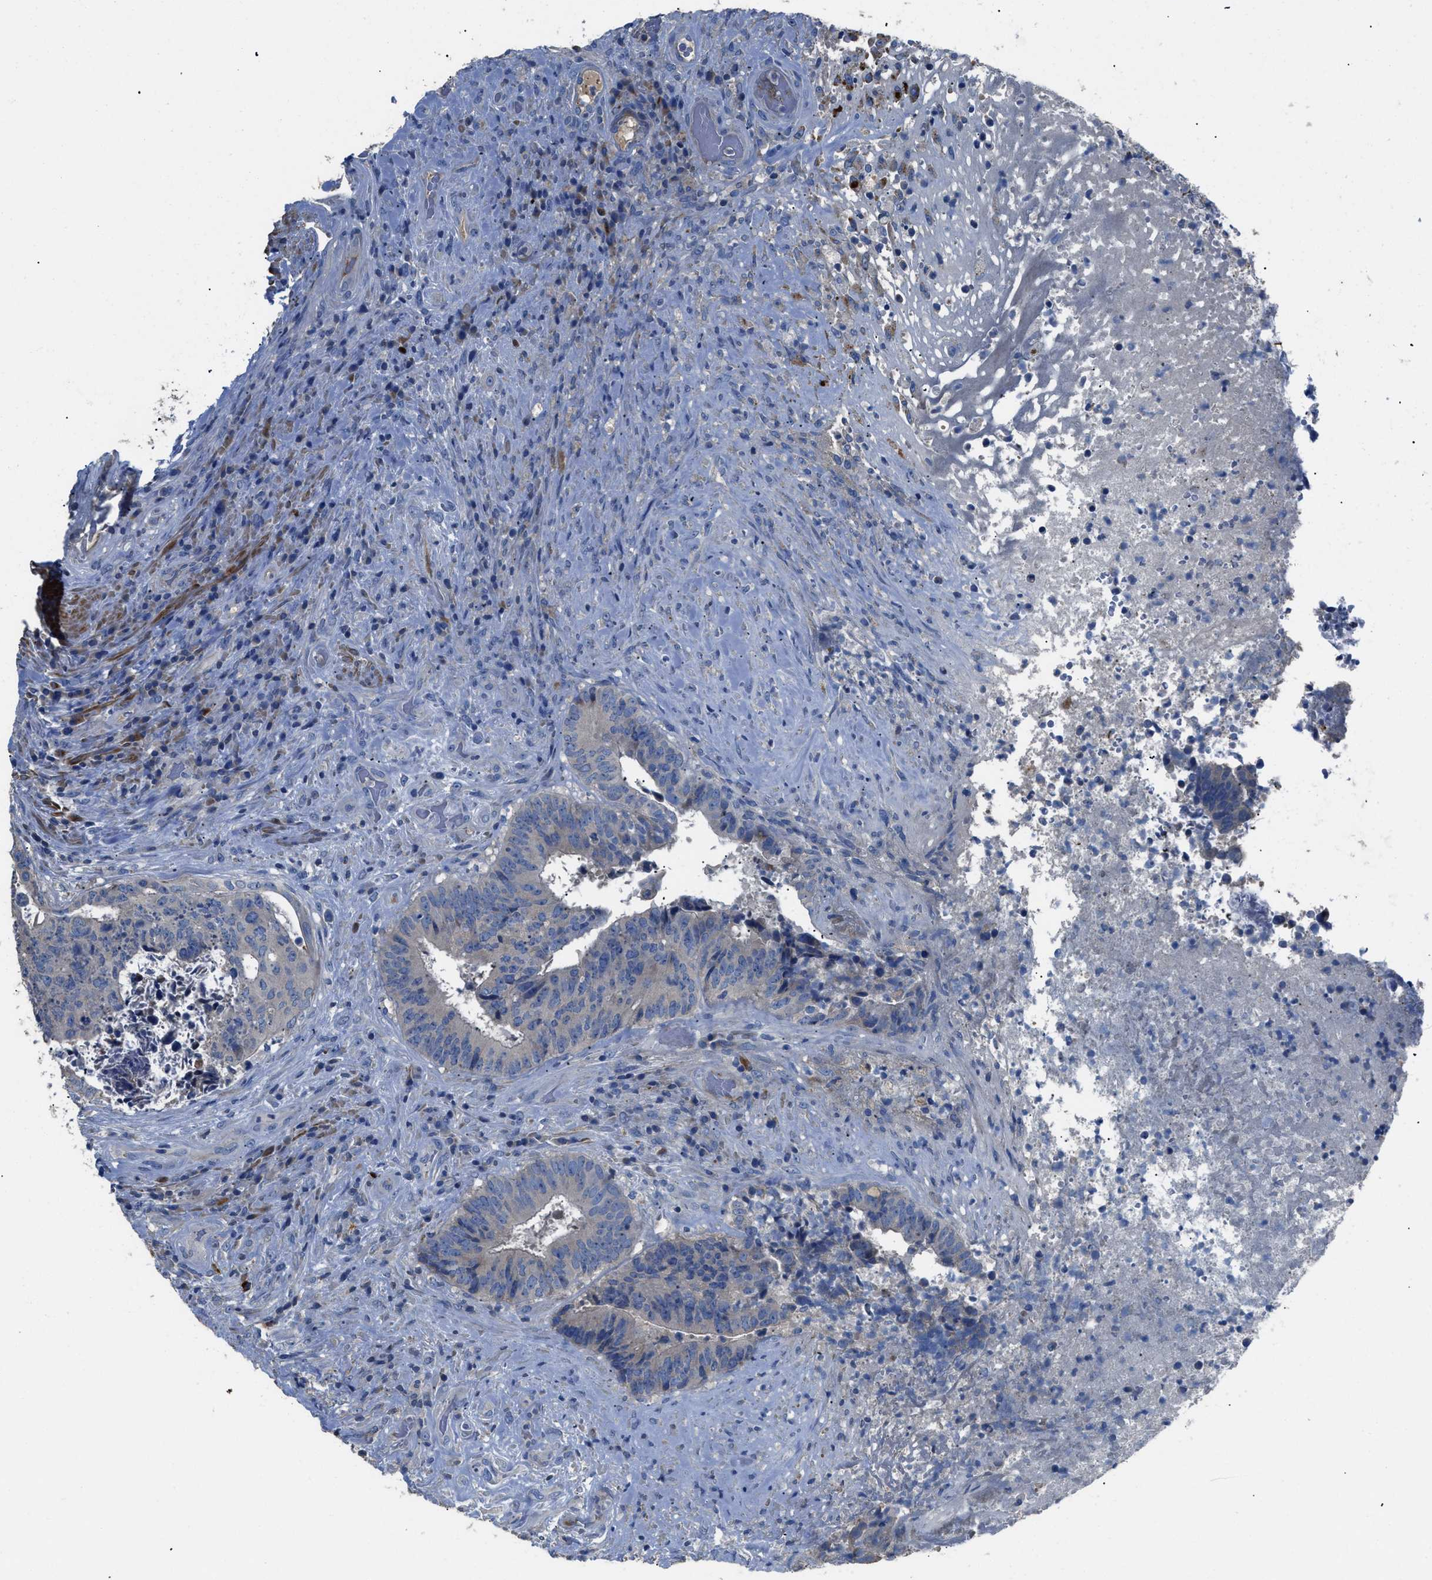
{"staining": {"intensity": "negative", "quantity": "none", "location": "none"}, "tissue": "colorectal cancer", "cell_type": "Tumor cells", "image_type": "cancer", "snomed": [{"axis": "morphology", "description": "Adenocarcinoma, NOS"}, {"axis": "topography", "description": "Rectum"}], "caption": "Immunohistochemistry (IHC) image of colorectal cancer (adenocarcinoma) stained for a protein (brown), which displays no expression in tumor cells.", "gene": "SGCZ", "patient": {"sex": "male", "age": 72}}